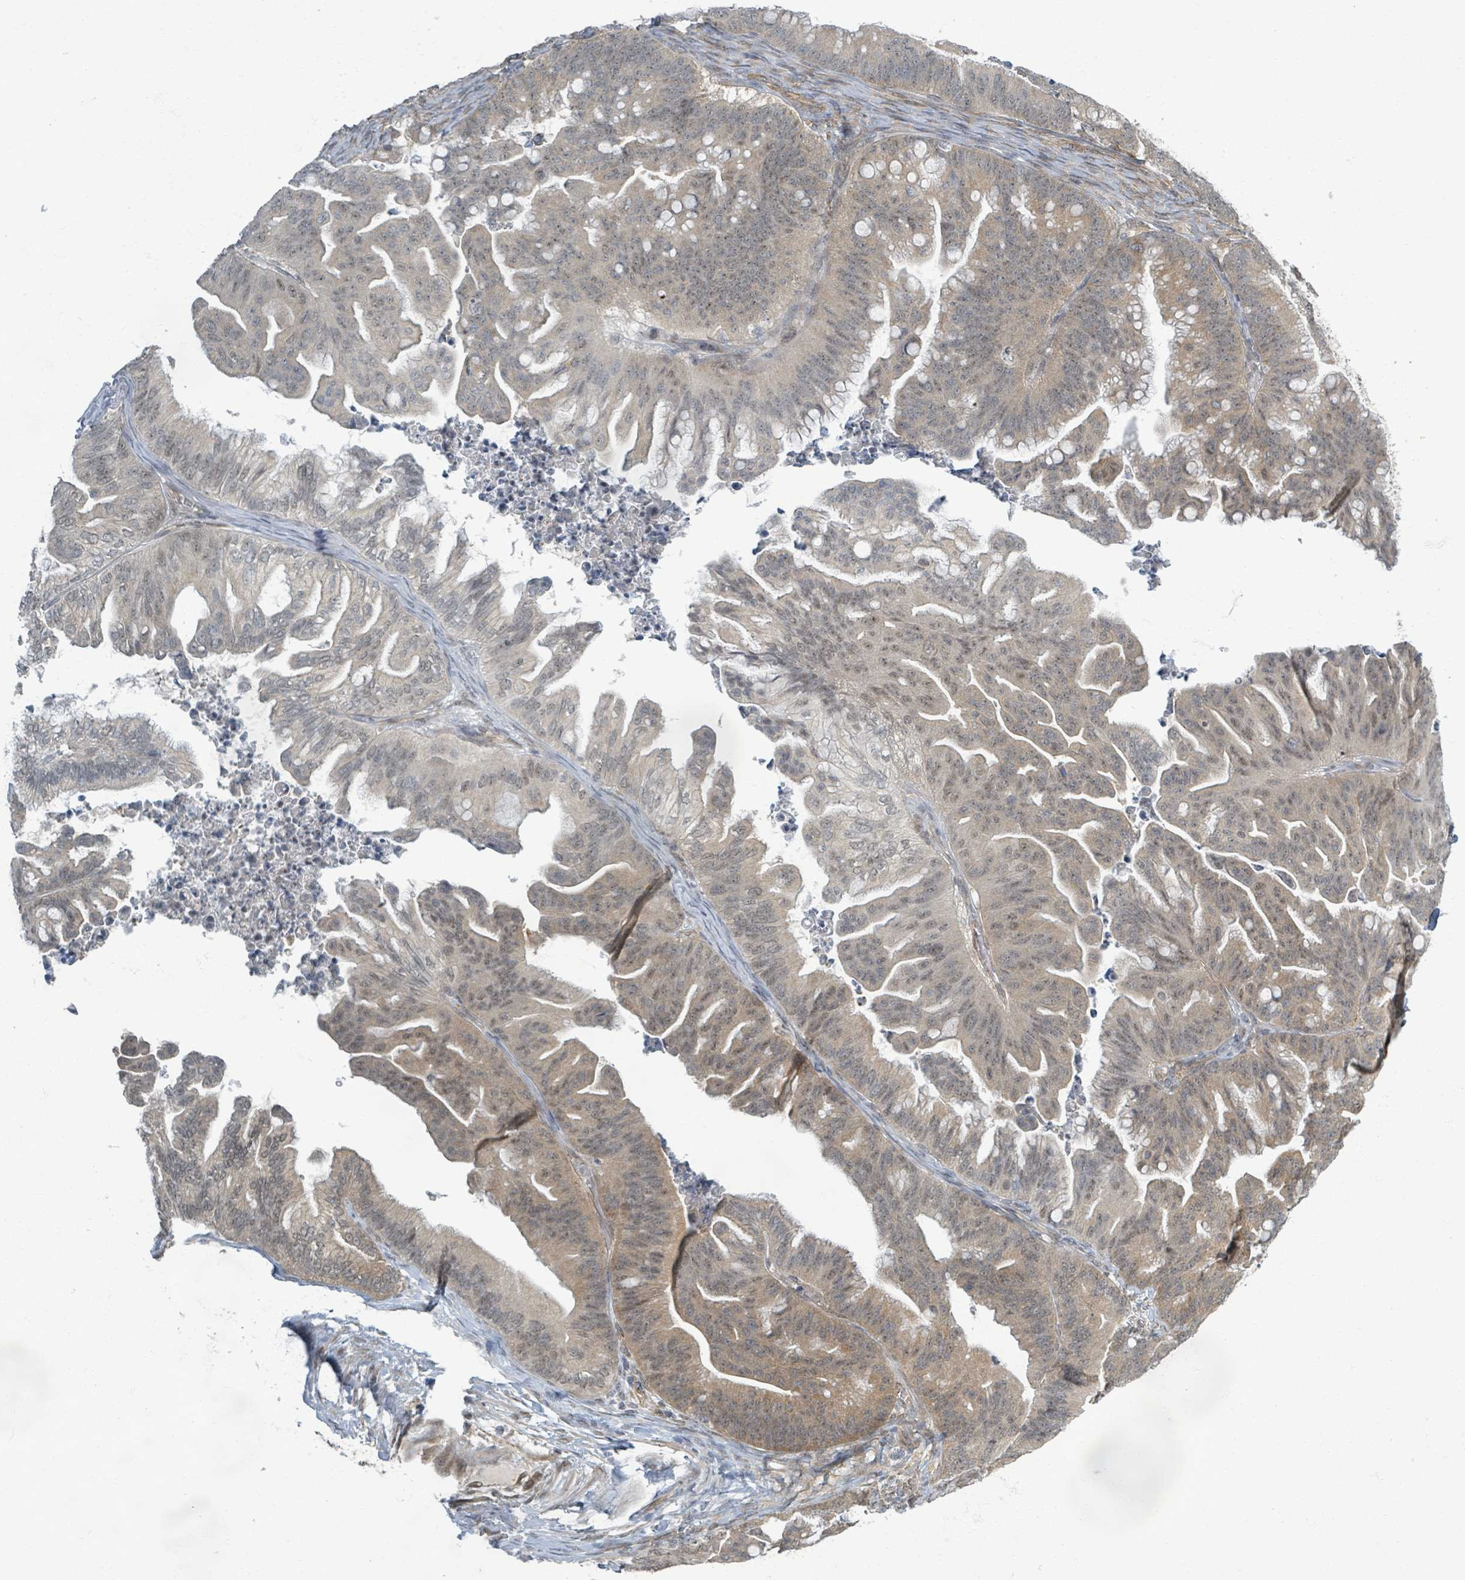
{"staining": {"intensity": "weak", "quantity": "25%-75%", "location": "cytoplasmic/membranous,nuclear"}, "tissue": "ovarian cancer", "cell_type": "Tumor cells", "image_type": "cancer", "snomed": [{"axis": "morphology", "description": "Cystadenocarcinoma, mucinous, NOS"}, {"axis": "topography", "description": "Ovary"}], "caption": "Ovarian cancer (mucinous cystadenocarcinoma) stained with a brown dye demonstrates weak cytoplasmic/membranous and nuclear positive positivity in about 25%-75% of tumor cells.", "gene": "INTS15", "patient": {"sex": "female", "age": 67}}